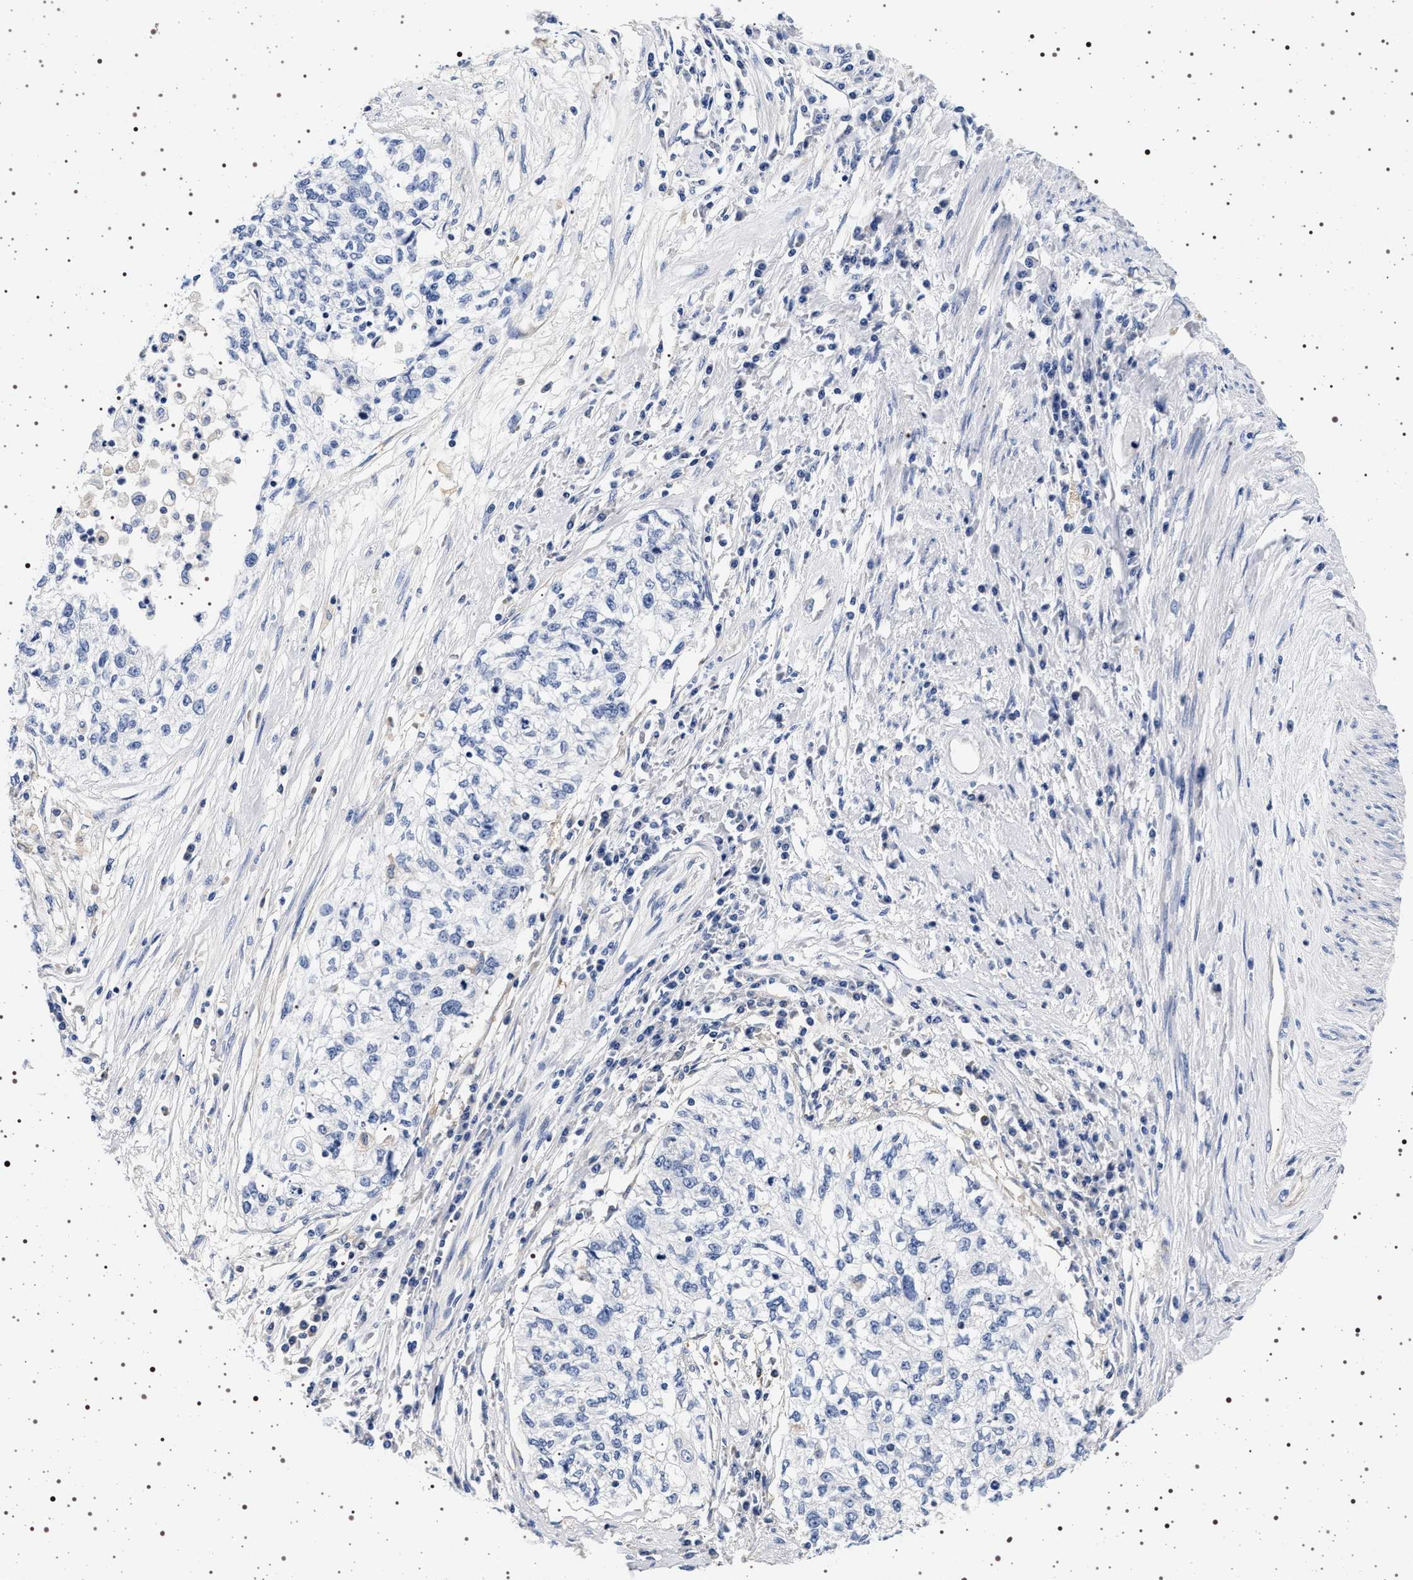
{"staining": {"intensity": "moderate", "quantity": "25%-75%", "location": "cytoplasmic/membranous"}, "tissue": "cervical cancer", "cell_type": "Tumor cells", "image_type": "cancer", "snomed": [{"axis": "morphology", "description": "Squamous cell carcinoma, NOS"}, {"axis": "topography", "description": "Cervix"}], "caption": "Tumor cells demonstrate moderate cytoplasmic/membranous expression in approximately 25%-75% of cells in cervical squamous cell carcinoma. The protein is shown in brown color, while the nuclei are stained blue.", "gene": "HSD17B1", "patient": {"sex": "female", "age": 57}}